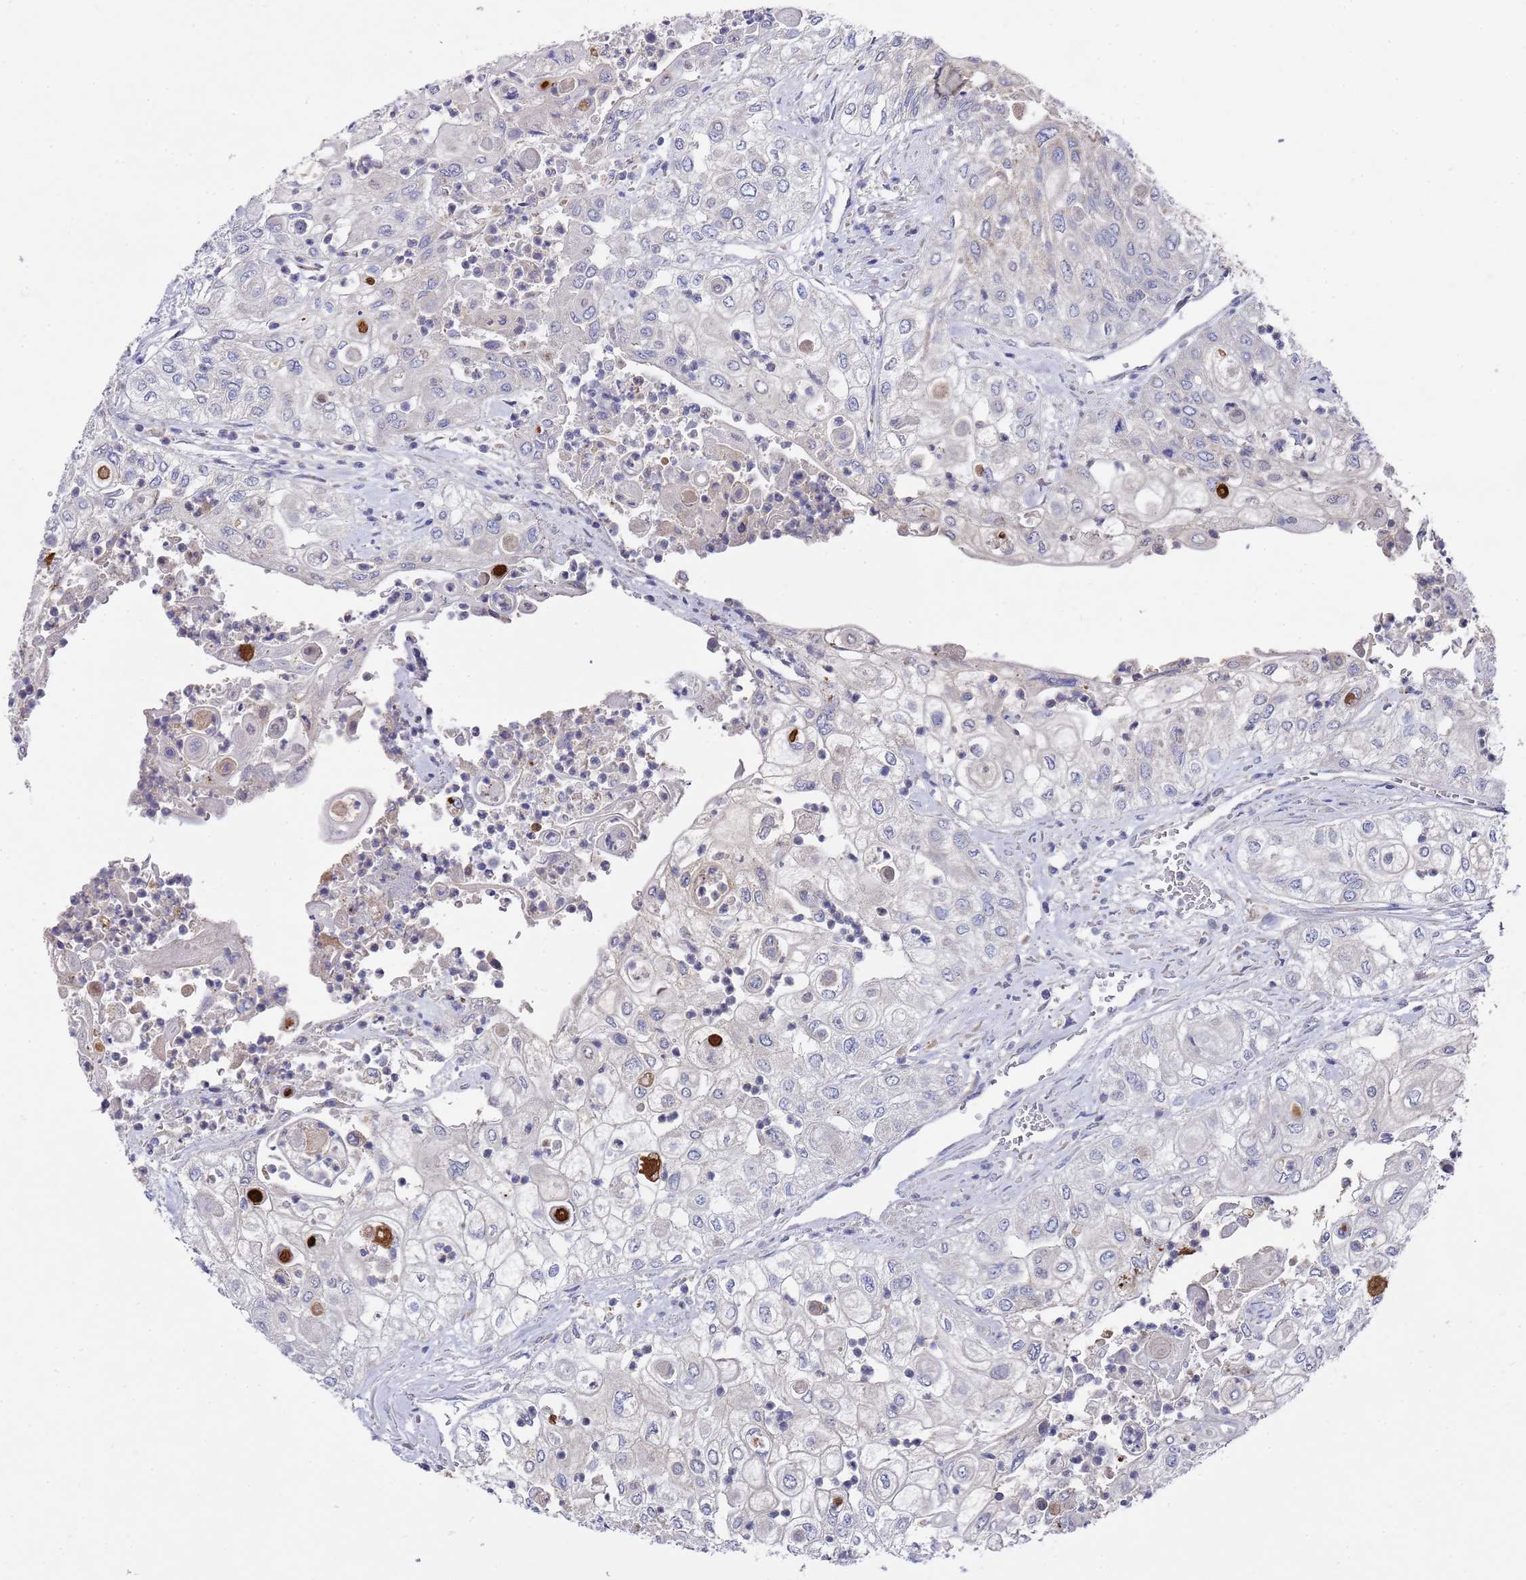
{"staining": {"intensity": "negative", "quantity": "none", "location": "none"}, "tissue": "urothelial cancer", "cell_type": "Tumor cells", "image_type": "cancer", "snomed": [{"axis": "morphology", "description": "Urothelial carcinoma, High grade"}, {"axis": "topography", "description": "Urinary bladder"}], "caption": "This image is of urothelial carcinoma (high-grade) stained with immunohistochemistry (IHC) to label a protein in brown with the nuclei are counter-stained blue. There is no positivity in tumor cells.", "gene": "NPEPPS", "patient": {"sex": "female", "age": 79}}